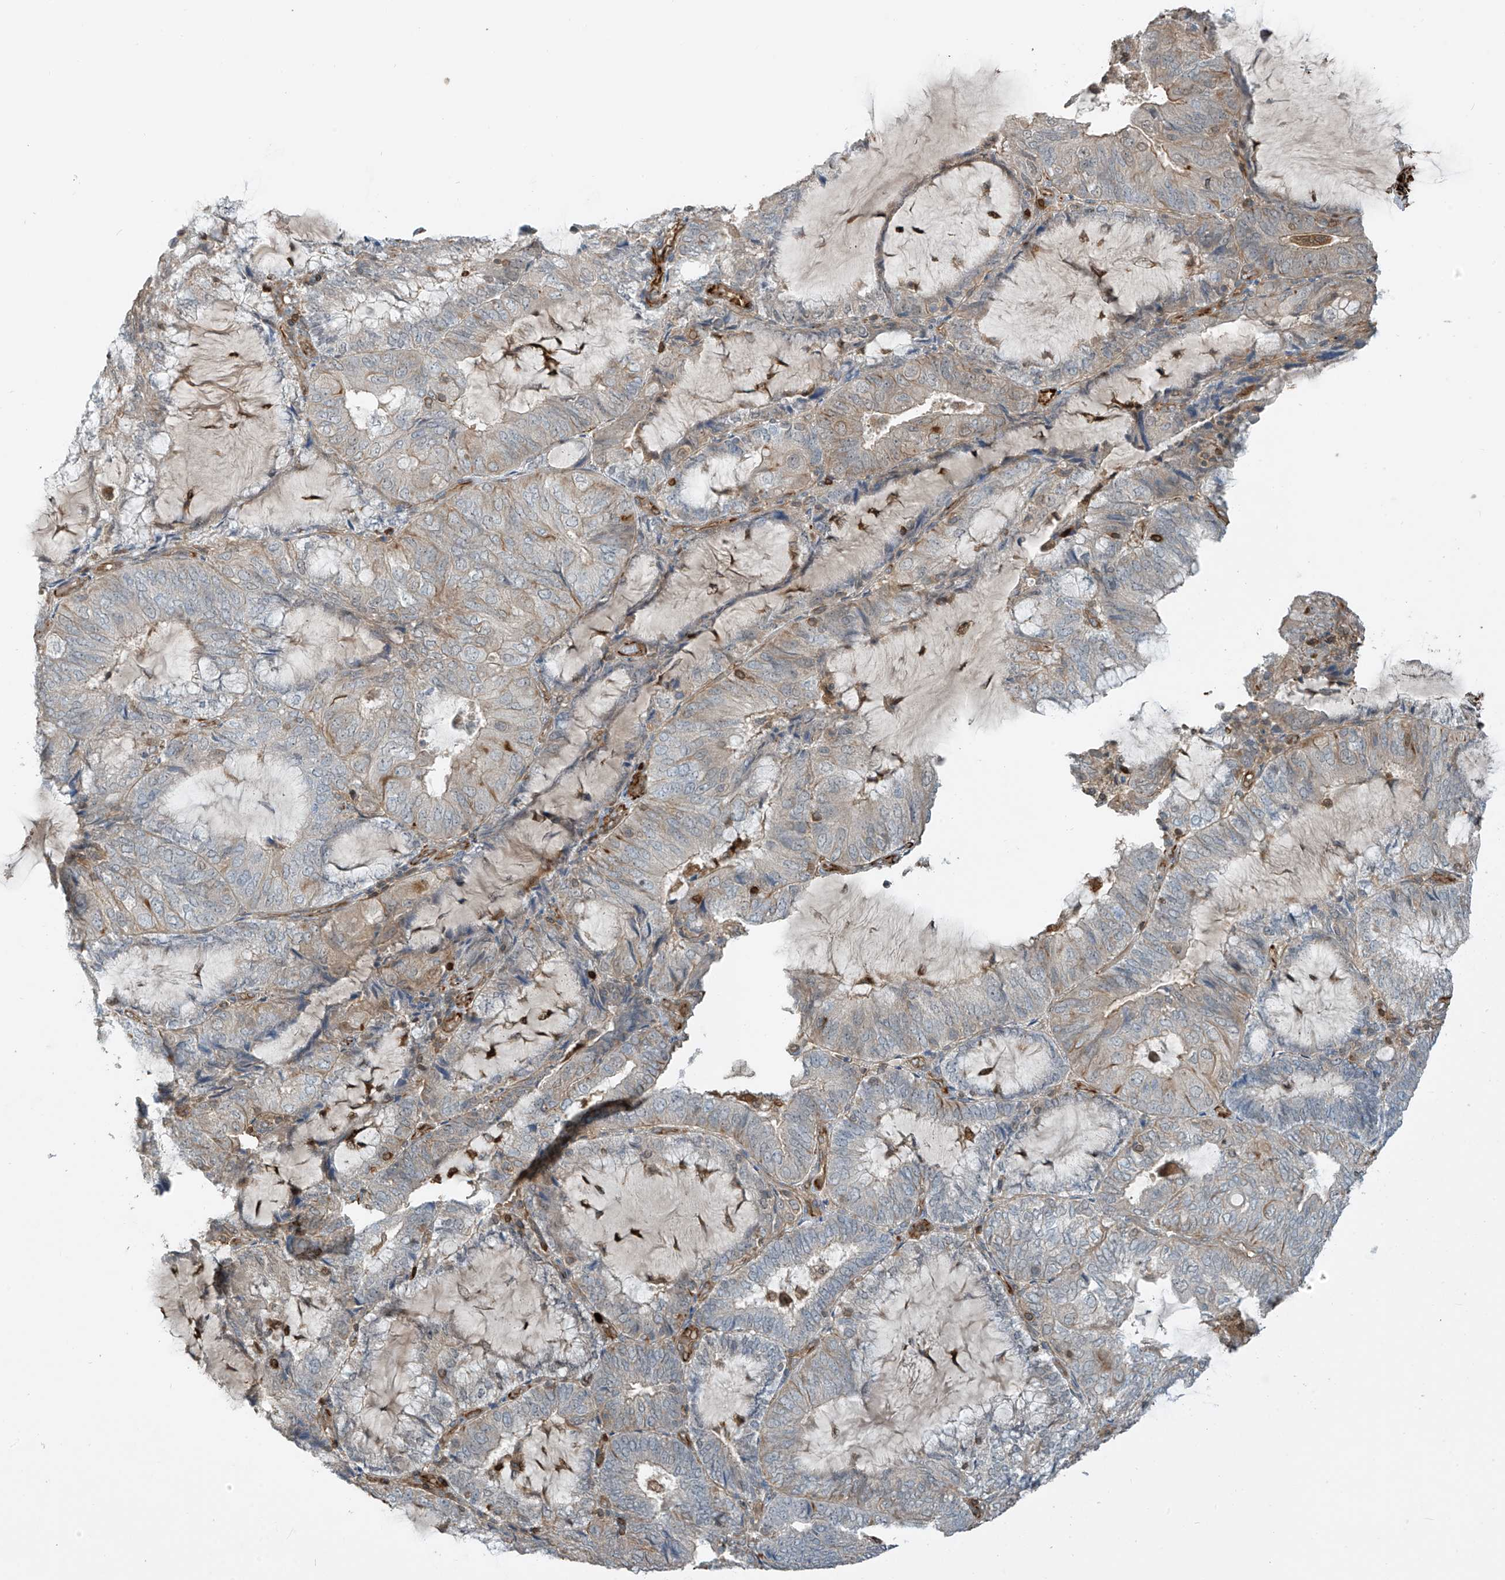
{"staining": {"intensity": "weak", "quantity": "<25%", "location": "cytoplasmic/membranous"}, "tissue": "endometrial cancer", "cell_type": "Tumor cells", "image_type": "cancer", "snomed": [{"axis": "morphology", "description": "Adenocarcinoma, NOS"}, {"axis": "topography", "description": "Endometrium"}], "caption": "Immunohistochemical staining of endometrial adenocarcinoma shows no significant expression in tumor cells. (Stains: DAB (3,3'-diaminobenzidine) immunohistochemistry with hematoxylin counter stain, Microscopy: brightfield microscopy at high magnification).", "gene": "SH3BGRL3", "patient": {"sex": "female", "age": 81}}